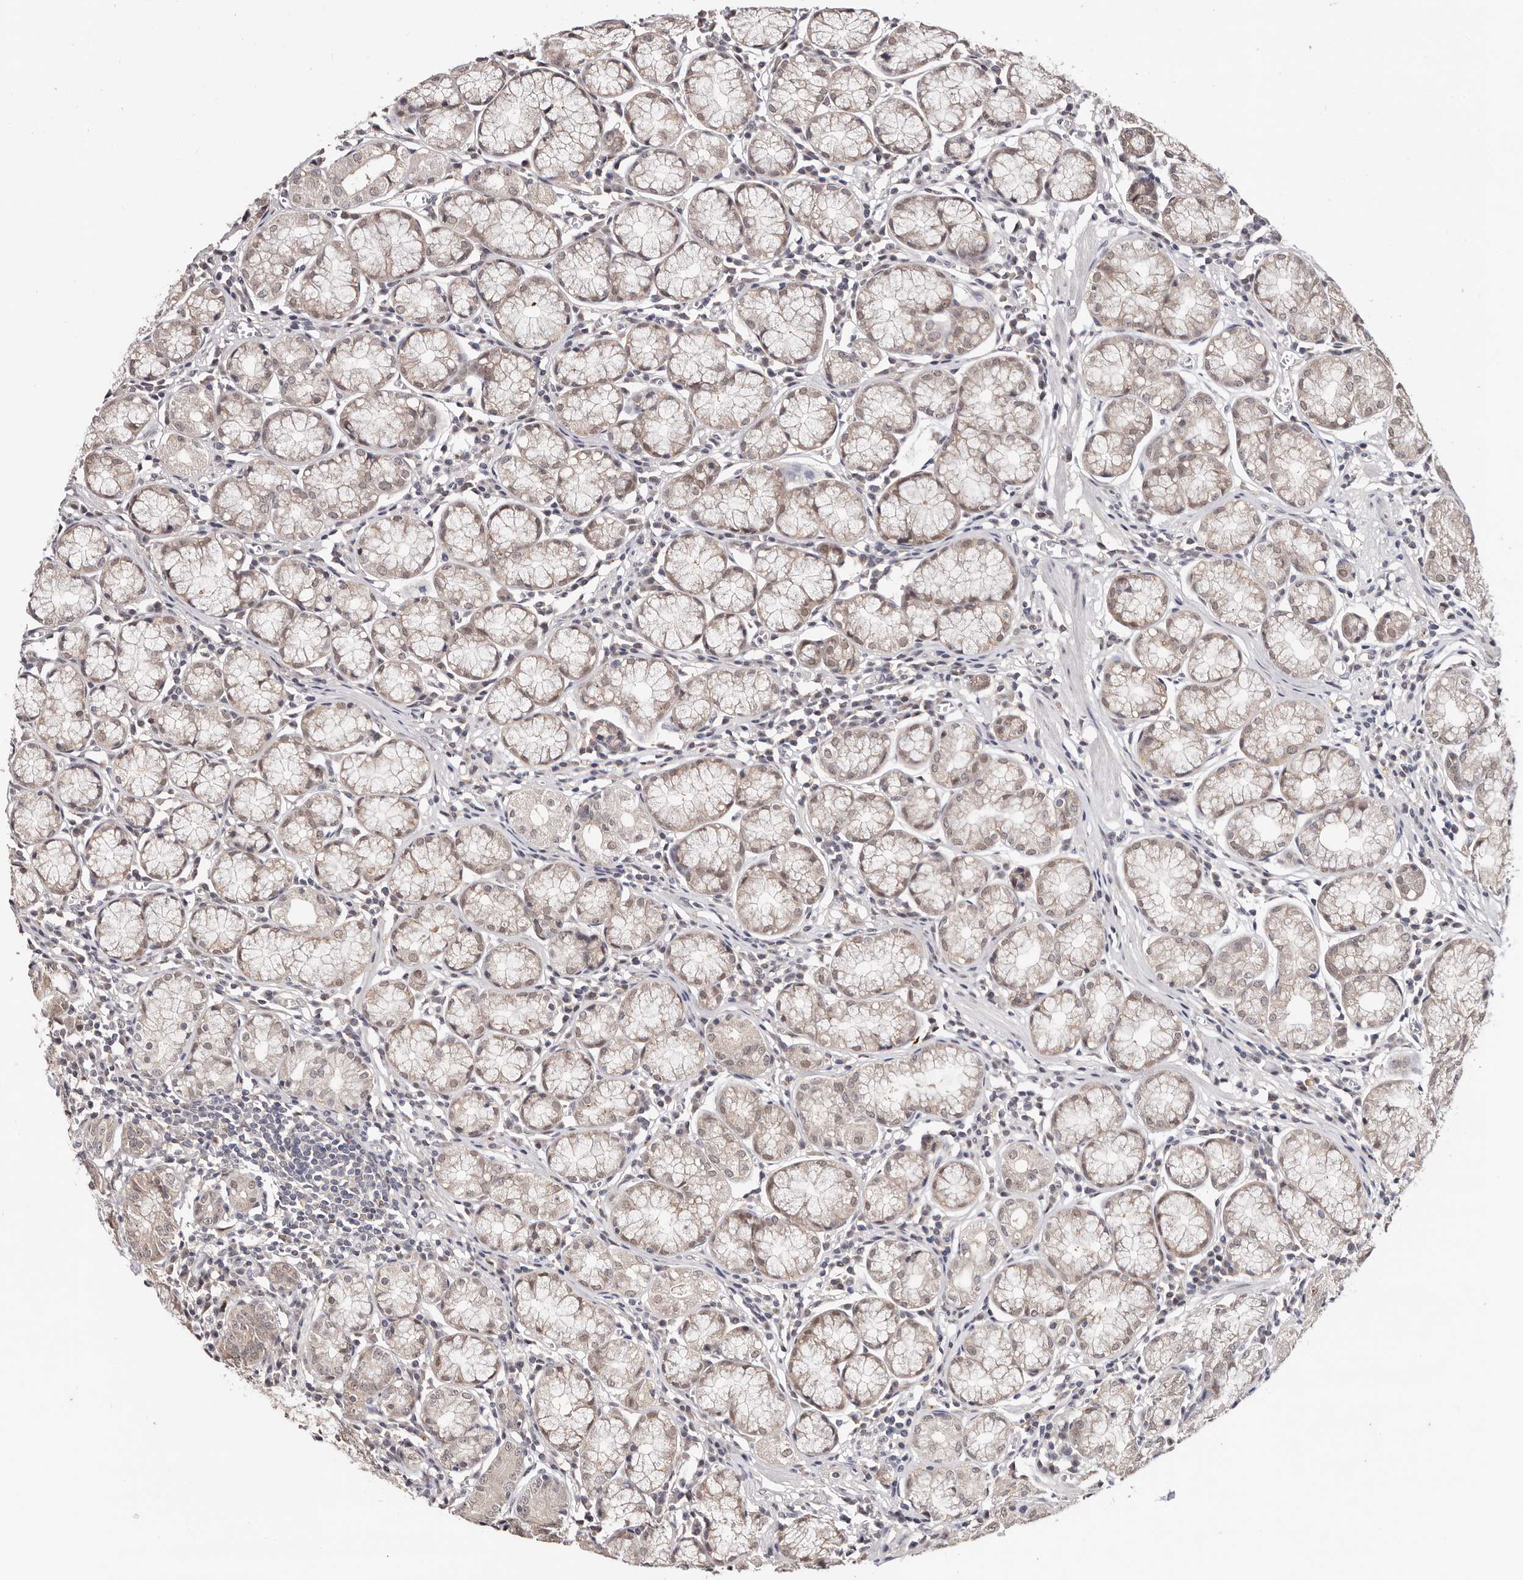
{"staining": {"intensity": "weak", "quantity": ">75%", "location": "cytoplasmic/membranous,nuclear"}, "tissue": "stomach", "cell_type": "Glandular cells", "image_type": "normal", "snomed": [{"axis": "morphology", "description": "Normal tissue, NOS"}, {"axis": "topography", "description": "Stomach"}], "caption": "This is an image of immunohistochemistry staining of benign stomach, which shows weak expression in the cytoplasmic/membranous,nuclear of glandular cells.", "gene": "TYW3", "patient": {"sex": "male", "age": 55}}